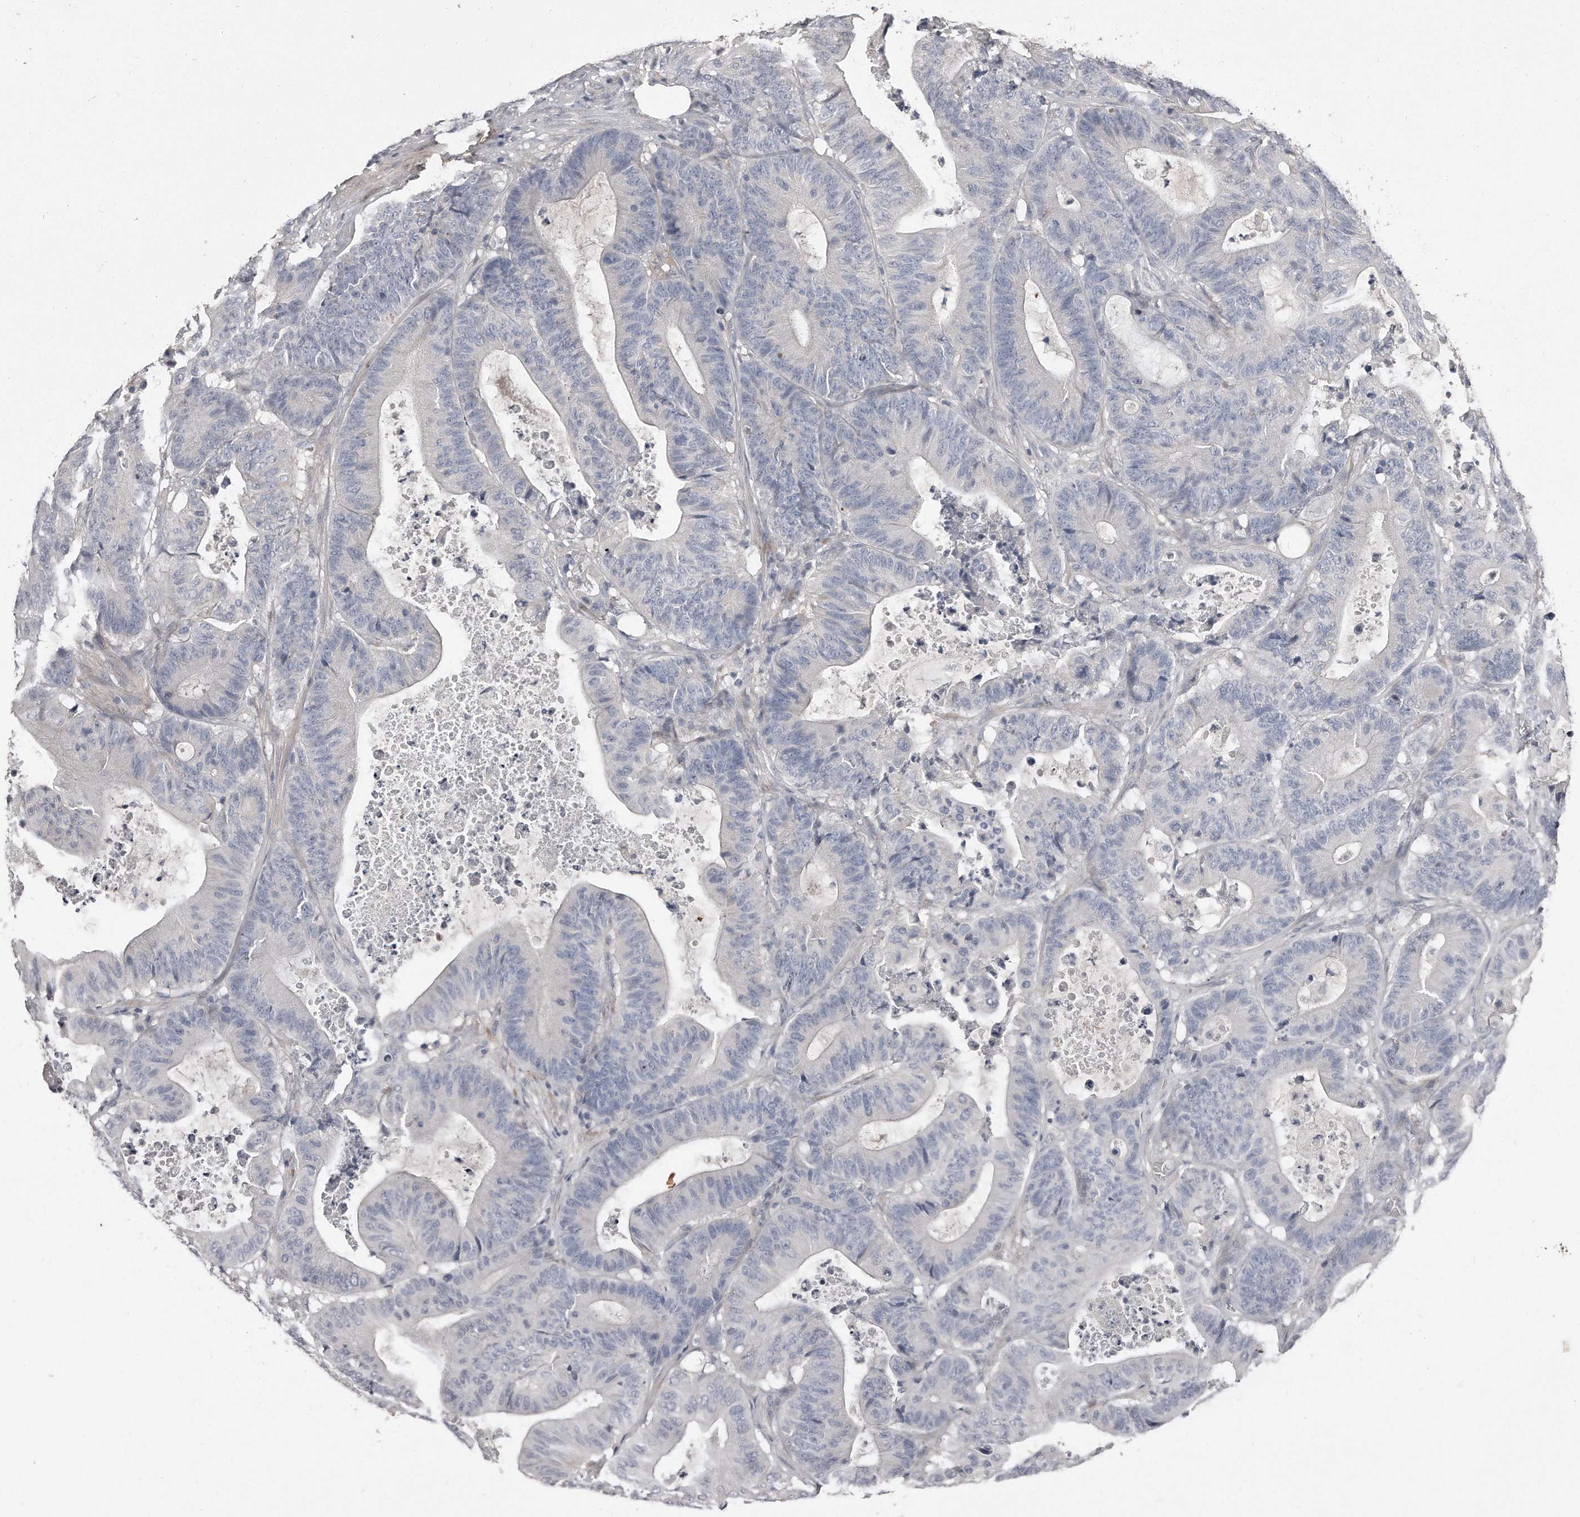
{"staining": {"intensity": "negative", "quantity": "none", "location": "none"}, "tissue": "colorectal cancer", "cell_type": "Tumor cells", "image_type": "cancer", "snomed": [{"axis": "morphology", "description": "Adenocarcinoma, NOS"}, {"axis": "topography", "description": "Colon"}], "caption": "Tumor cells are negative for protein expression in human adenocarcinoma (colorectal).", "gene": "LMOD1", "patient": {"sex": "female", "age": 84}}